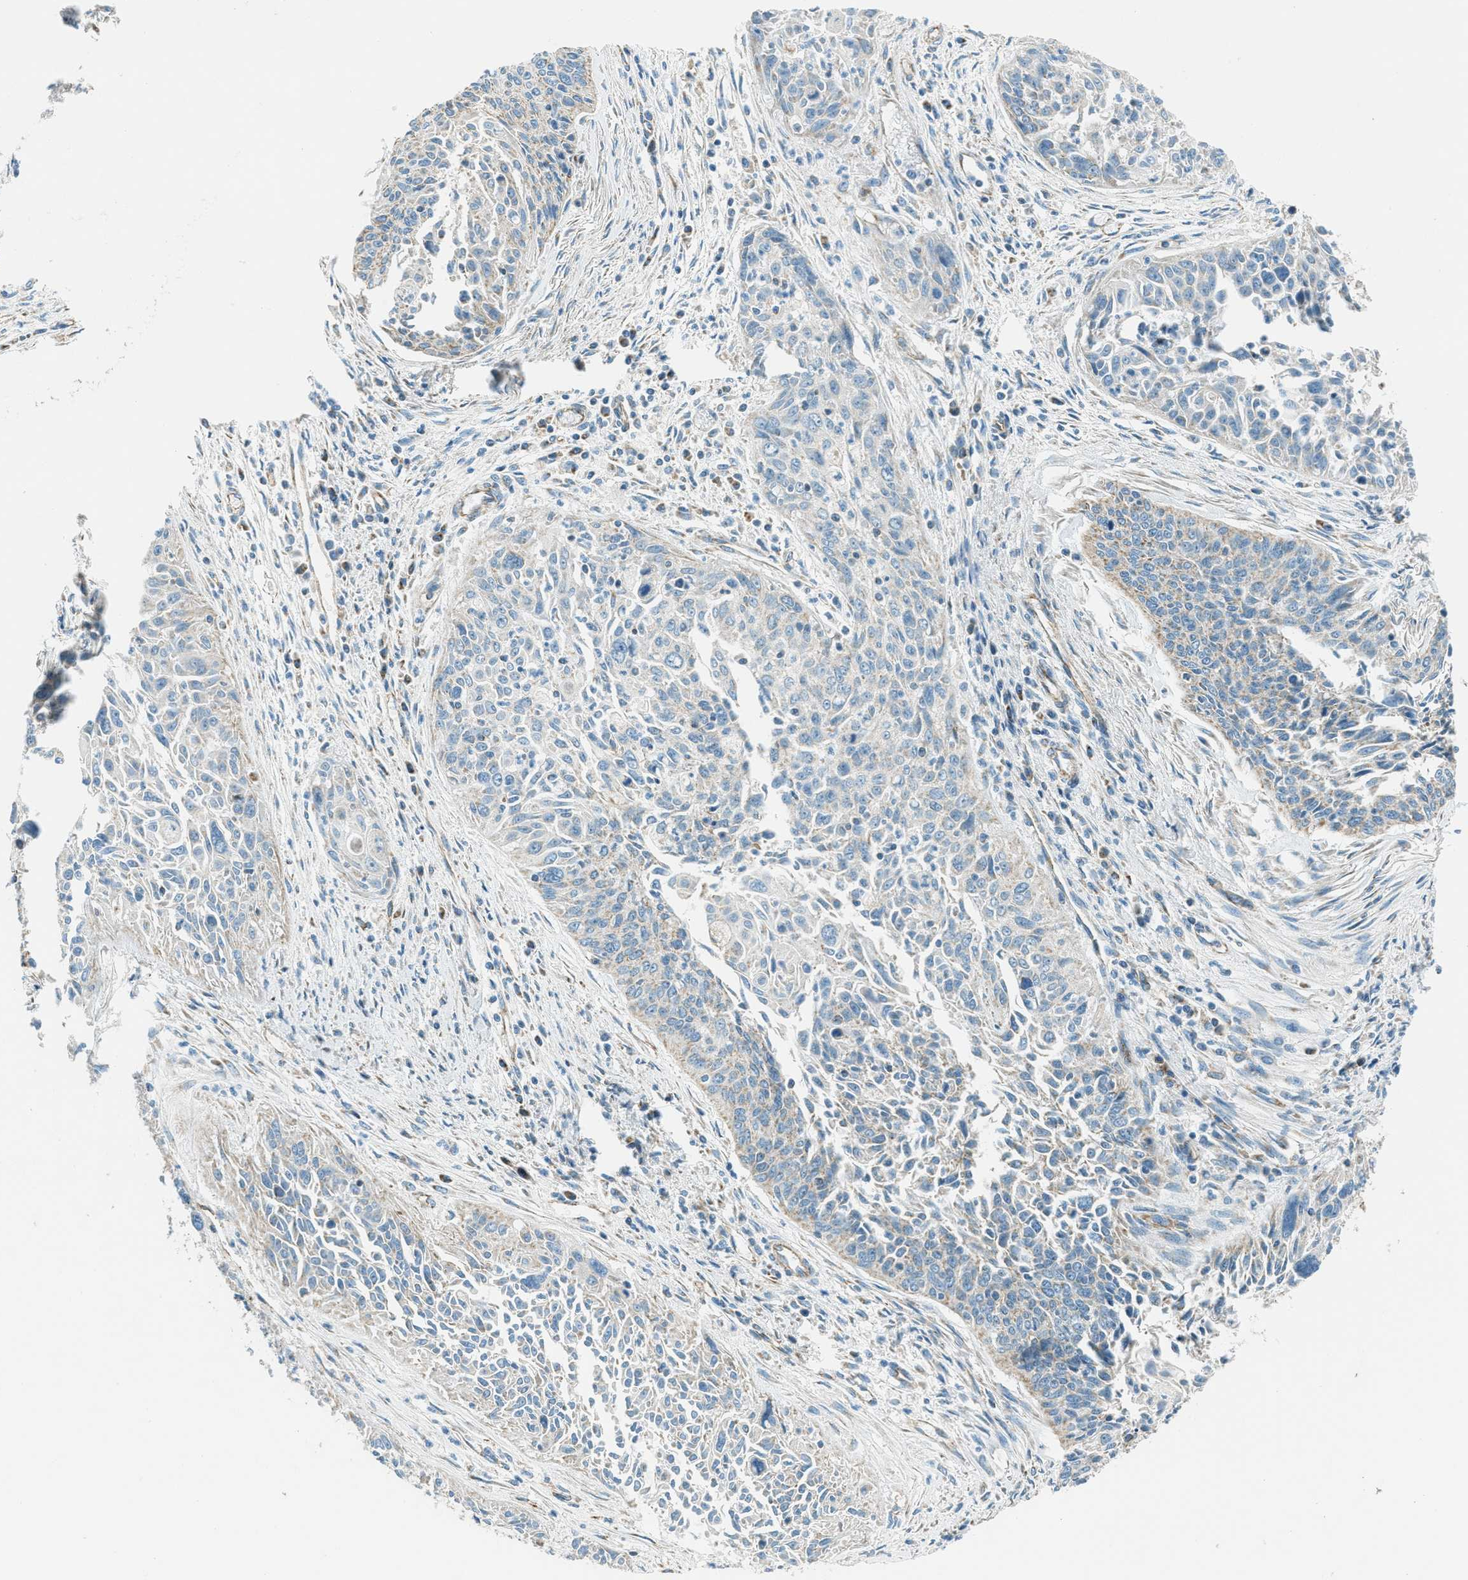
{"staining": {"intensity": "weak", "quantity": "<25%", "location": "cytoplasmic/membranous"}, "tissue": "cervical cancer", "cell_type": "Tumor cells", "image_type": "cancer", "snomed": [{"axis": "morphology", "description": "Squamous cell carcinoma, NOS"}, {"axis": "topography", "description": "Cervix"}], "caption": "High power microscopy photomicrograph of an immunohistochemistry (IHC) micrograph of cervical cancer, revealing no significant expression in tumor cells. The staining was performed using DAB (3,3'-diaminobenzidine) to visualize the protein expression in brown, while the nuclei were stained in blue with hematoxylin (Magnification: 20x).", "gene": "CHST15", "patient": {"sex": "female", "age": 55}}